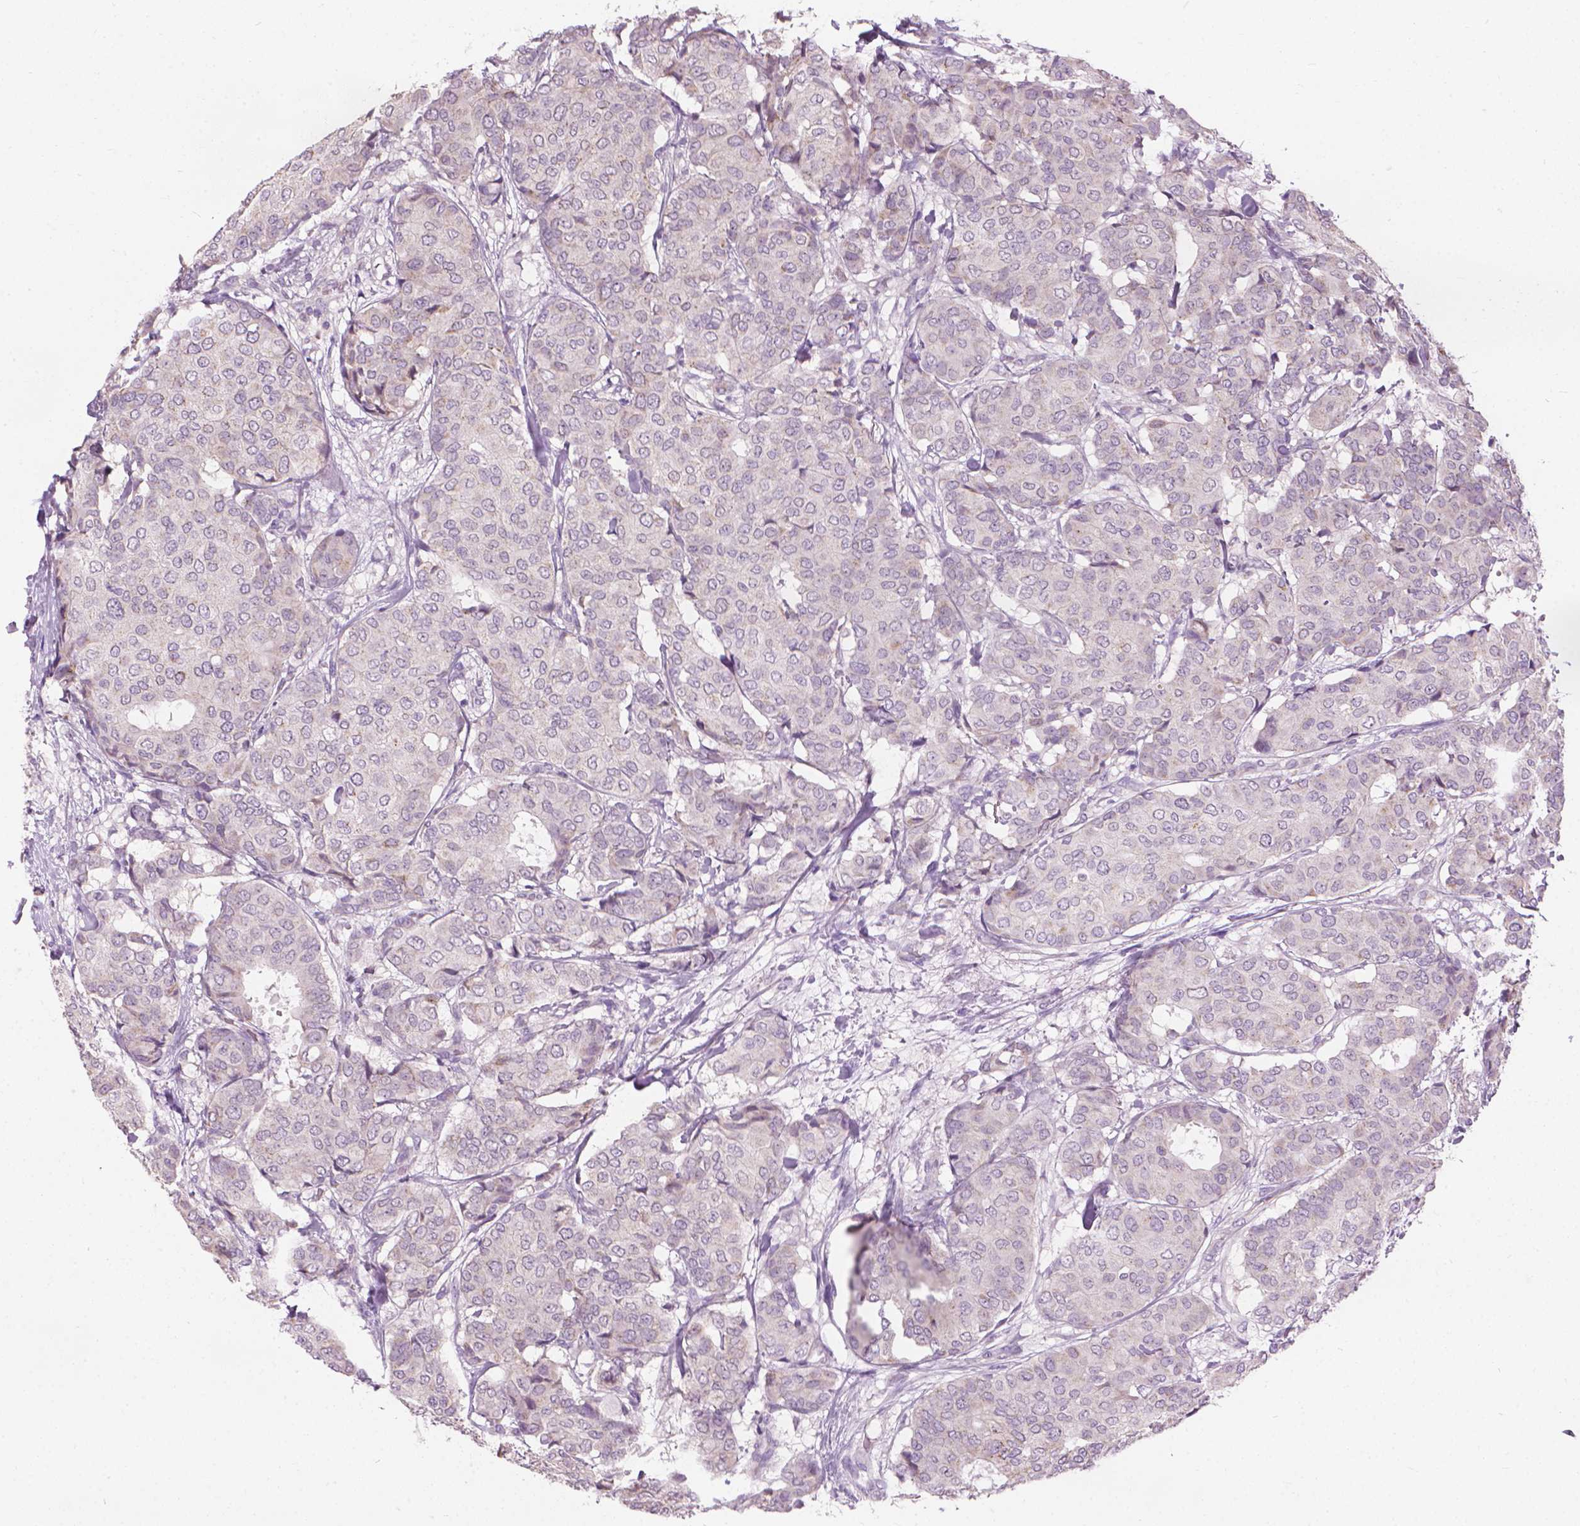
{"staining": {"intensity": "negative", "quantity": "none", "location": "none"}, "tissue": "breast cancer", "cell_type": "Tumor cells", "image_type": "cancer", "snomed": [{"axis": "morphology", "description": "Duct carcinoma"}, {"axis": "topography", "description": "Breast"}], "caption": "The histopathology image displays no significant expression in tumor cells of breast infiltrating ductal carcinoma.", "gene": "CFAP126", "patient": {"sex": "female", "age": 75}}